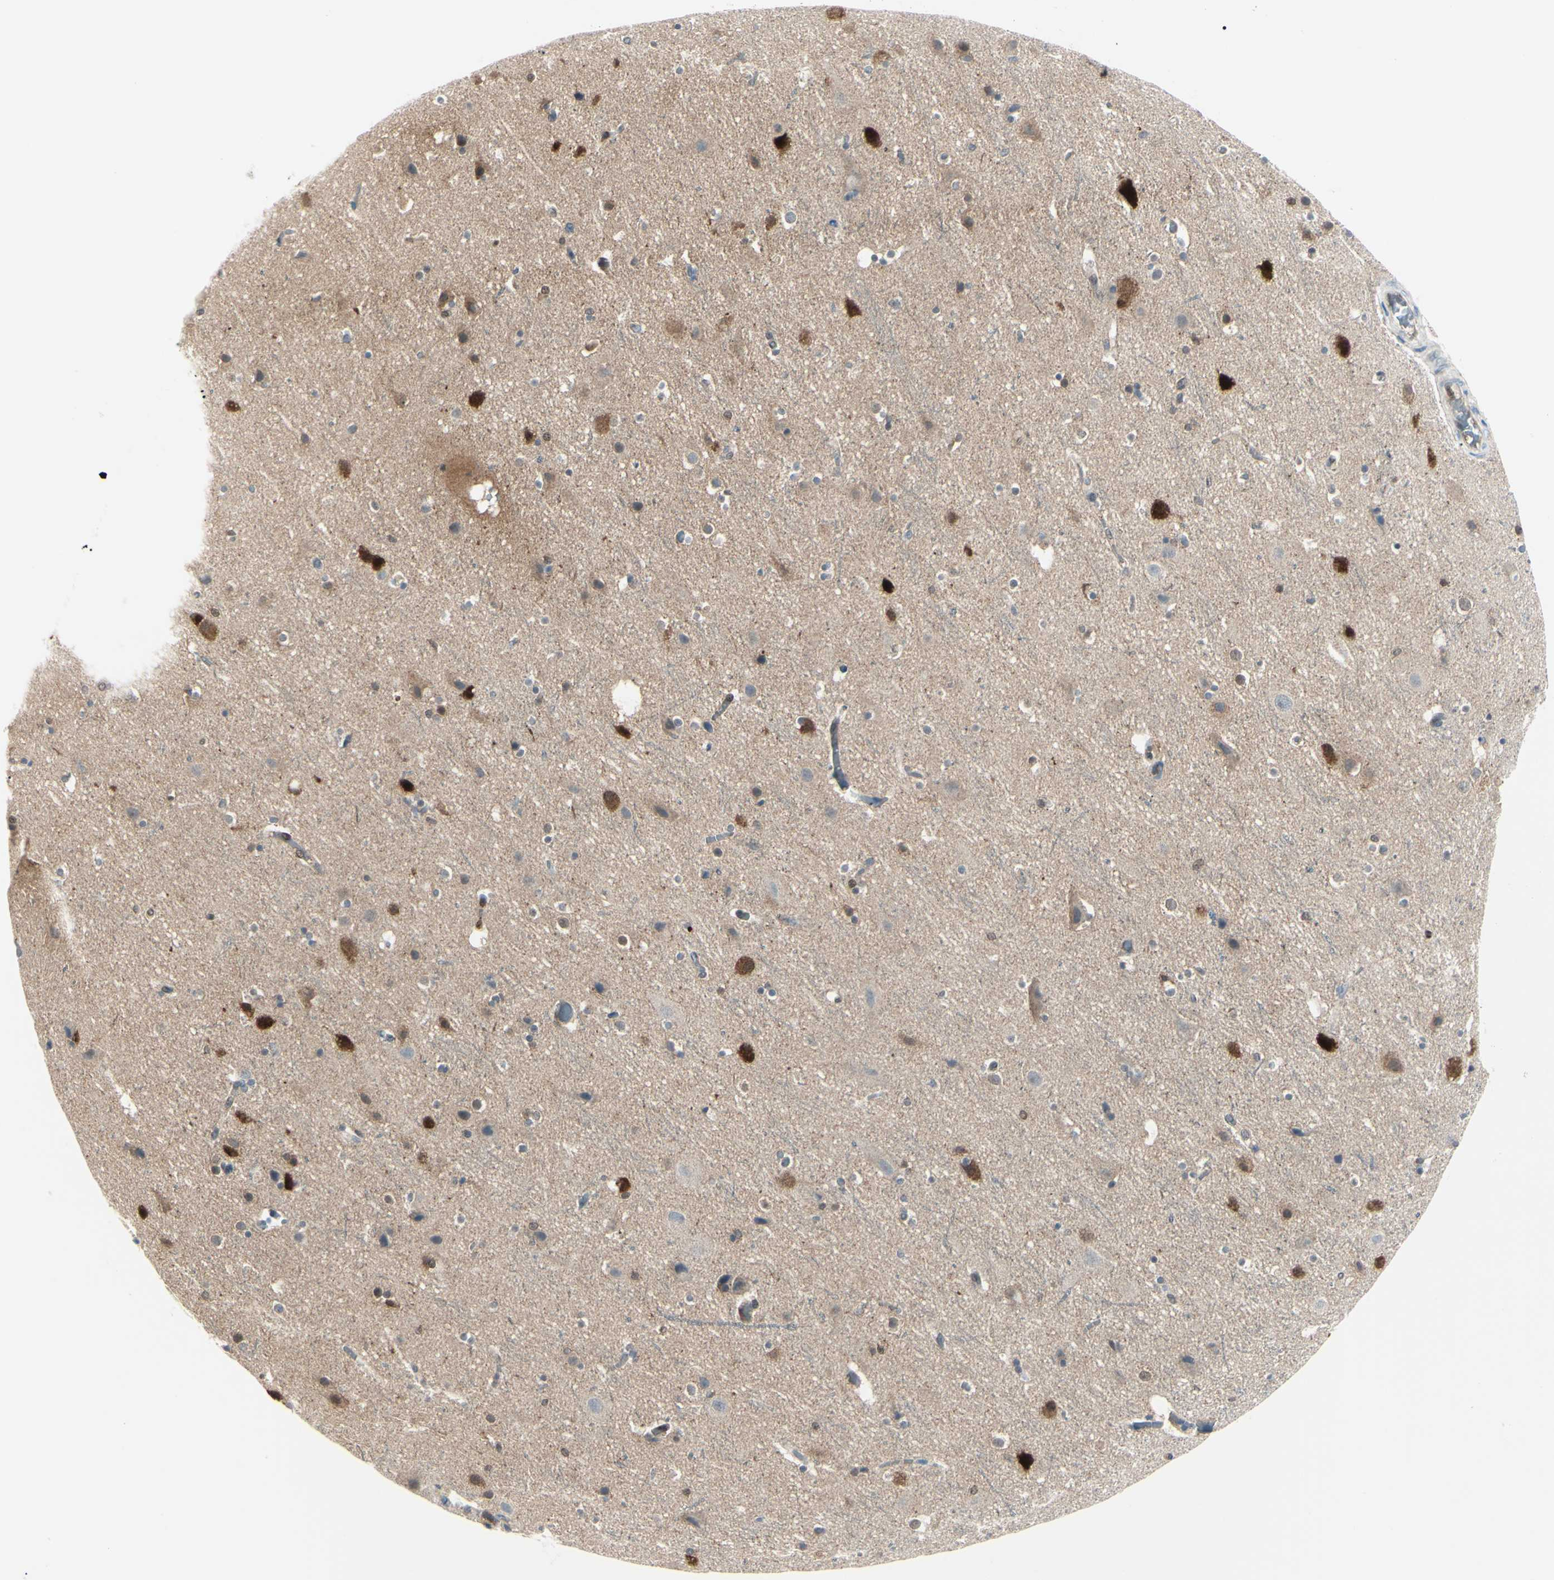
{"staining": {"intensity": "weak", "quantity": ">75%", "location": "cytoplasmic/membranous"}, "tissue": "cerebral cortex", "cell_type": "Endothelial cells", "image_type": "normal", "snomed": [{"axis": "morphology", "description": "Normal tissue, NOS"}, {"axis": "topography", "description": "Cerebral cortex"}], "caption": "High-magnification brightfield microscopy of benign cerebral cortex stained with DAB (3,3'-diaminobenzidine) (brown) and counterstained with hematoxylin (blue). endothelial cells exhibit weak cytoplasmic/membranous staining is present in about>75% of cells.", "gene": "PGK1", "patient": {"sex": "male", "age": 45}}